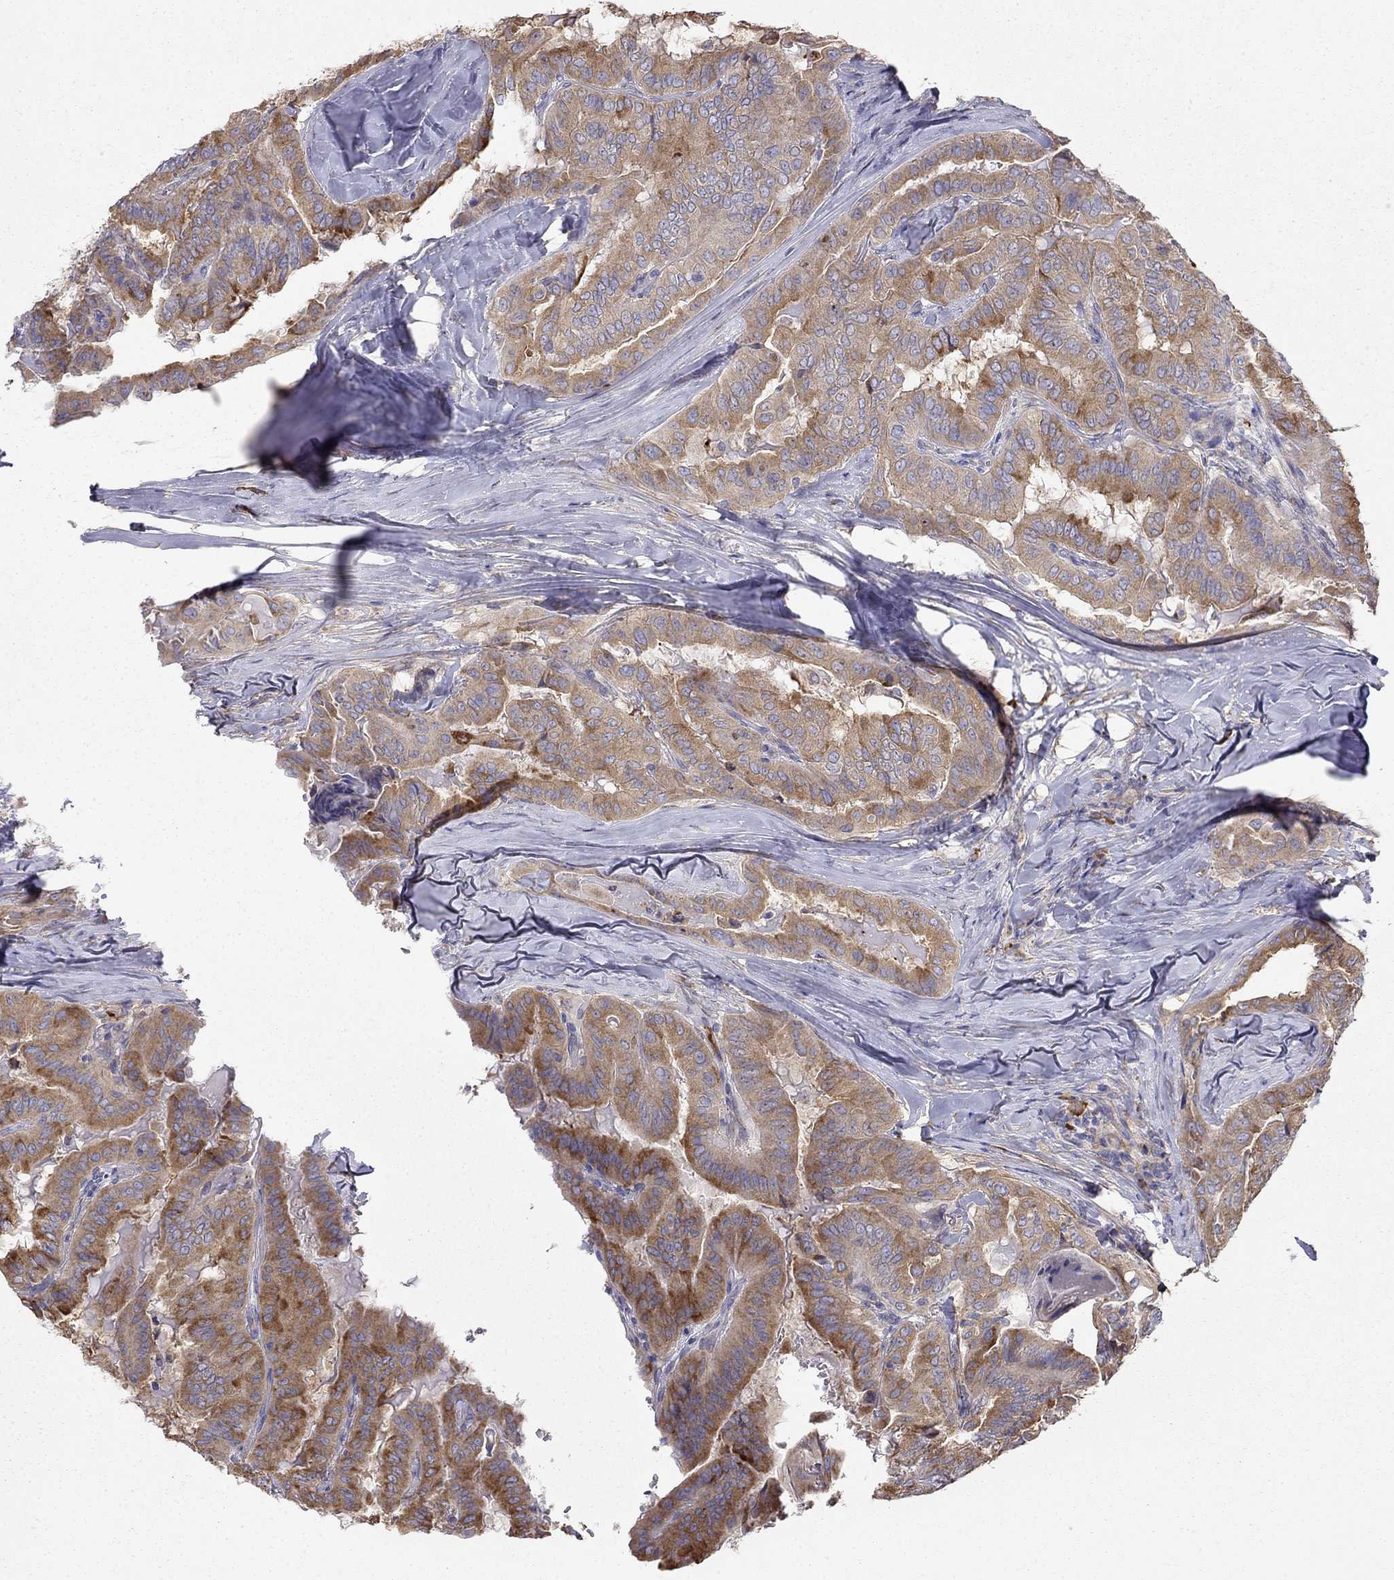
{"staining": {"intensity": "strong", "quantity": ">75%", "location": "cytoplasmic/membranous"}, "tissue": "thyroid cancer", "cell_type": "Tumor cells", "image_type": "cancer", "snomed": [{"axis": "morphology", "description": "Papillary adenocarcinoma, NOS"}, {"axis": "topography", "description": "Thyroid gland"}], "caption": "Immunohistochemical staining of papillary adenocarcinoma (thyroid) demonstrates strong cytoplasmic/membranous protein positivity in approximately >75% of tumor cells.", "gene": "LONRF2", "patient": {"sex": "female", "age": 68}}